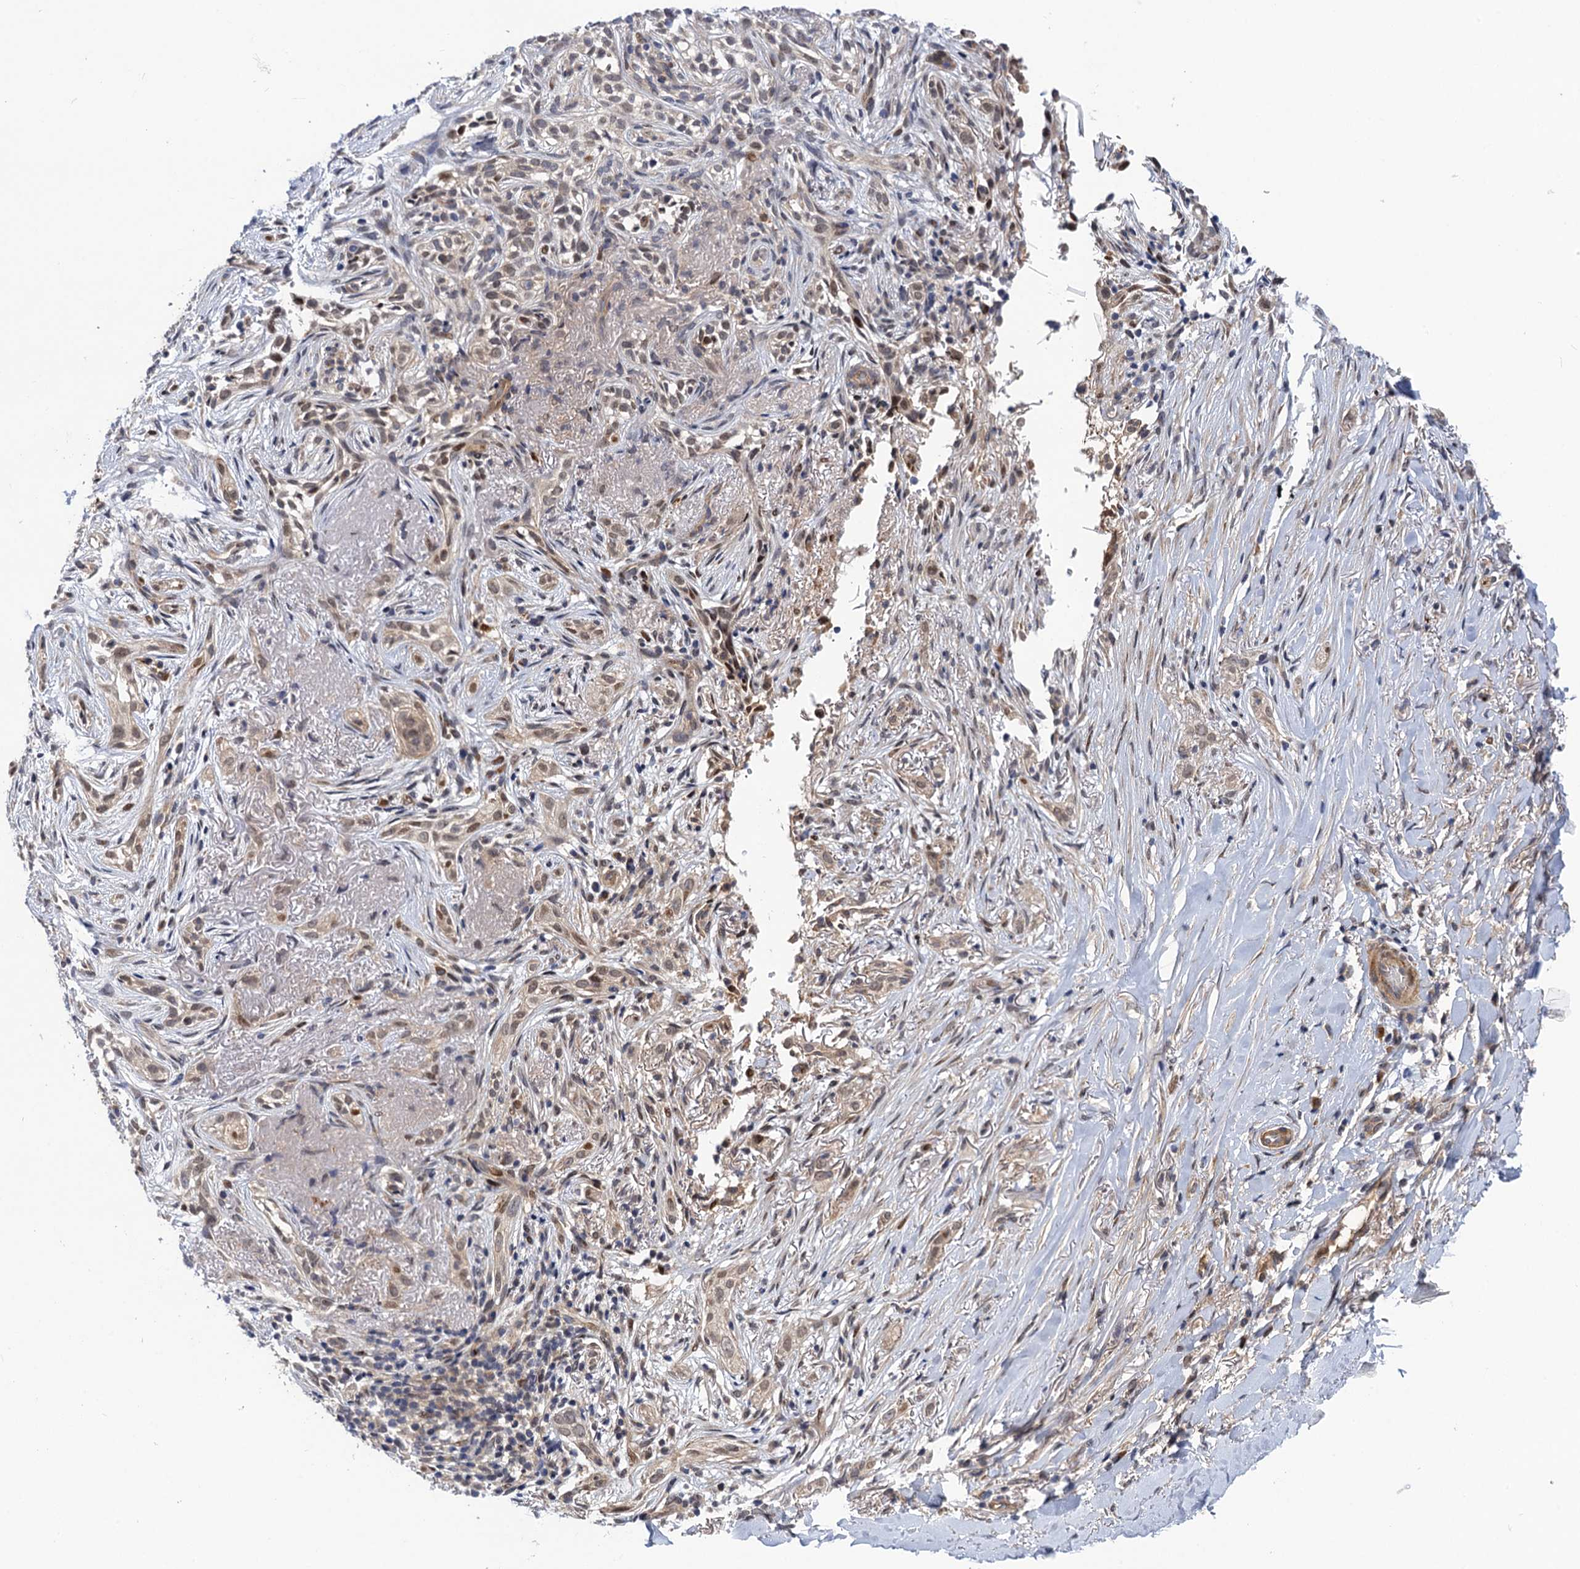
{"staining": {"intensity": "weak", "quantity": ">75%", "location": "cytoplasmic/membranous"}, "tissue": "soft tissue", "cell_type": "Fibroblasts", "image_type": "normal", "snomed": [{"axis": "morphology", "description": "Normal tissue, NOS"}, {"axis": "morphology", "description": "Basal cell carcinoma"}, {"axis": "topography", "description": "Skin"}], "caption": "Fibroblasts exhibit low levels of weak cytoplasmic/membranous staining in about >75% of cells in normal human soft tissue.", "gene": "NEK8", "patient": {"sex": "female", "age": 89}}